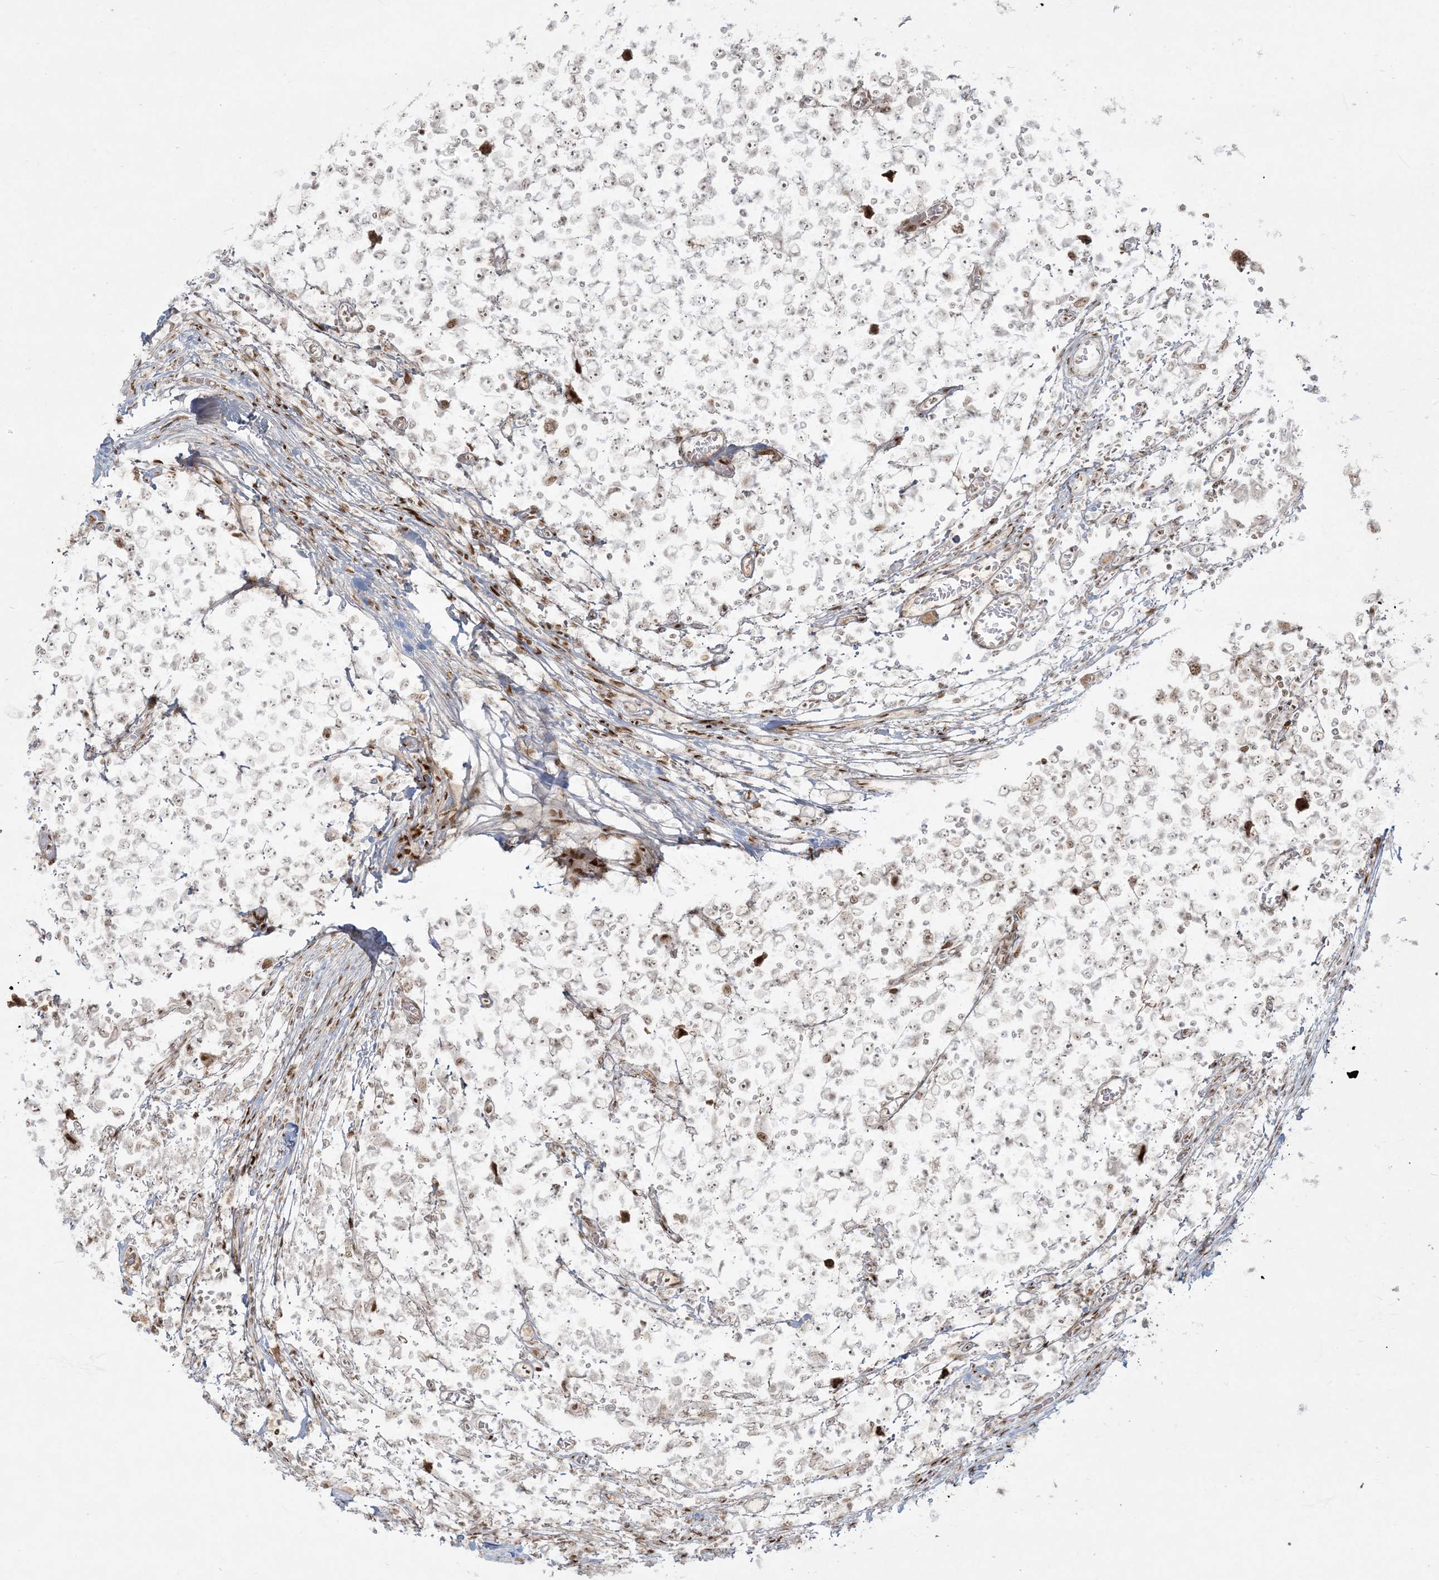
{"staining": {"intensity": "strong", "quantity": "25%-75%", "location": "nuclear"}, "tissue": "testis cancer", "cell_type": "Tumor cells", "image_type": "cancer", "snomed": [{"axis": "morphology", "description": "Seminoma, NOS"}, {"axis": "topography", "description": "Testis"}], "caption": "A high amount of strong nuclear positivity is present in about 25%-75% of tumor cells in testis seminoma tissue.", "gene": "RBM10", "patient": {"sex": "male", "age": 65}}